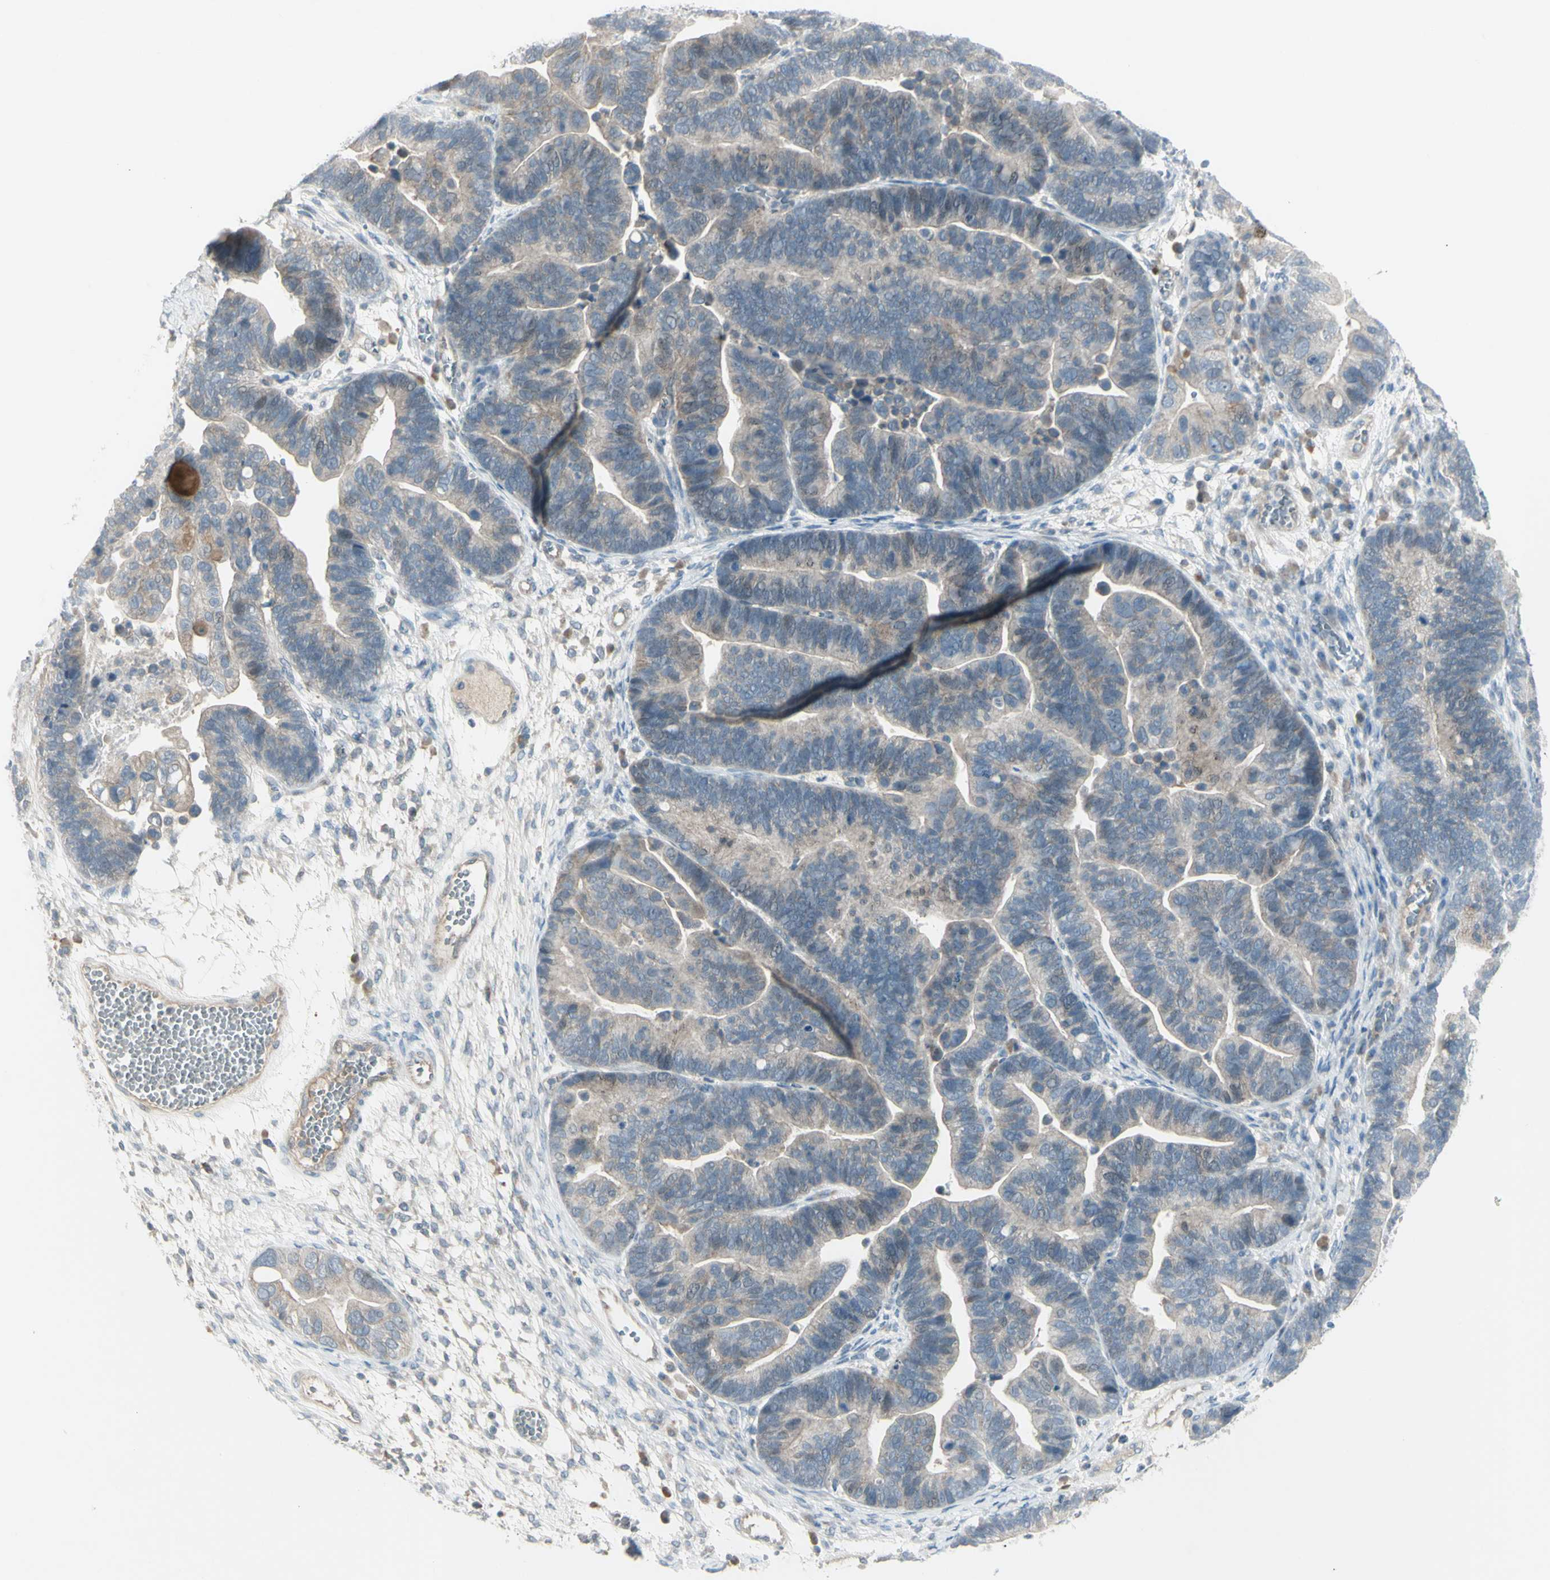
{"staining": {"intensity": "weak", "quantity": ">75%", "location": "cytoplasmic/membranous"}, "tissue": "ovarian cancer", "cell_type": "Tumor cells", "image_type": "cancer", "snomed": [{"axis": "morphology", "description": "Cystadenocarcinoma, serous, NOS"}, {"axis": "topography", "description": "Ovary"}], "caption": "The immunohistochemical stain highlights weak cytoplasmic/membranous expression in tumor cells of ovarian cancer (serous cystadenocarcinoma) tissue.", "gene": "SH3GL2", "patient": {"sex": "female", "age": 56}}